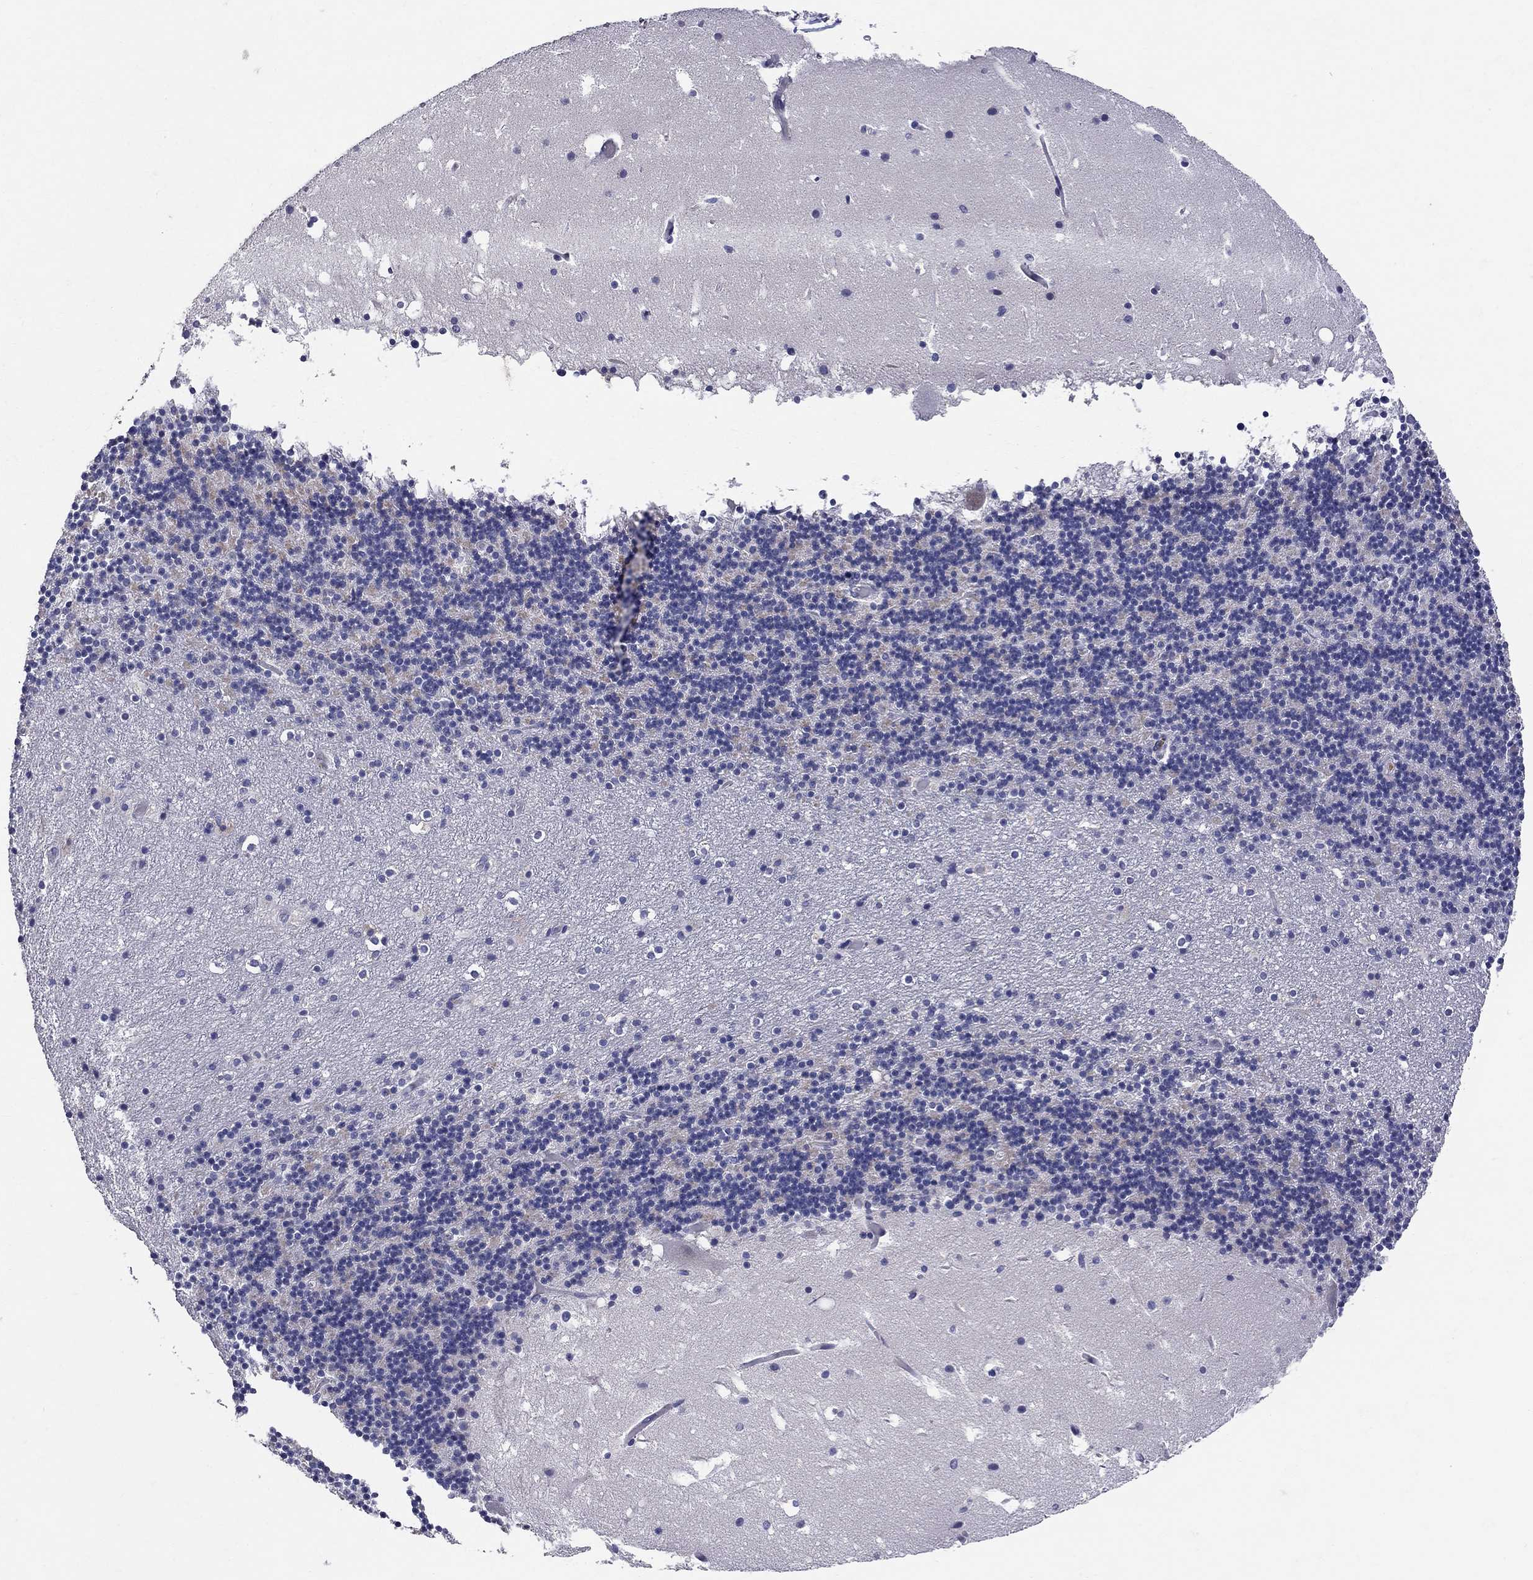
{"staining": {"intensity": "weak", "quantity": "25%-75%", "location": "cytoplasmic/membranous"}, "tissue": "cerebellum", "cell_type": "Cells in granular layer", "image_type": "normal", "snomed": [{"axis": "morphology", "description": "Normal tissue, NOS"}, {"axis": "topography", "description": "Cerebellum"}], "caption": "IHC (DAB) staining of unremarkable cerebellum shows weak cytoplasmic/membranous protein expression in approximately 25%-75% of cells in granular layer.", "gene": "HMX2", "patient": {"sex": "male", "age": 37}}